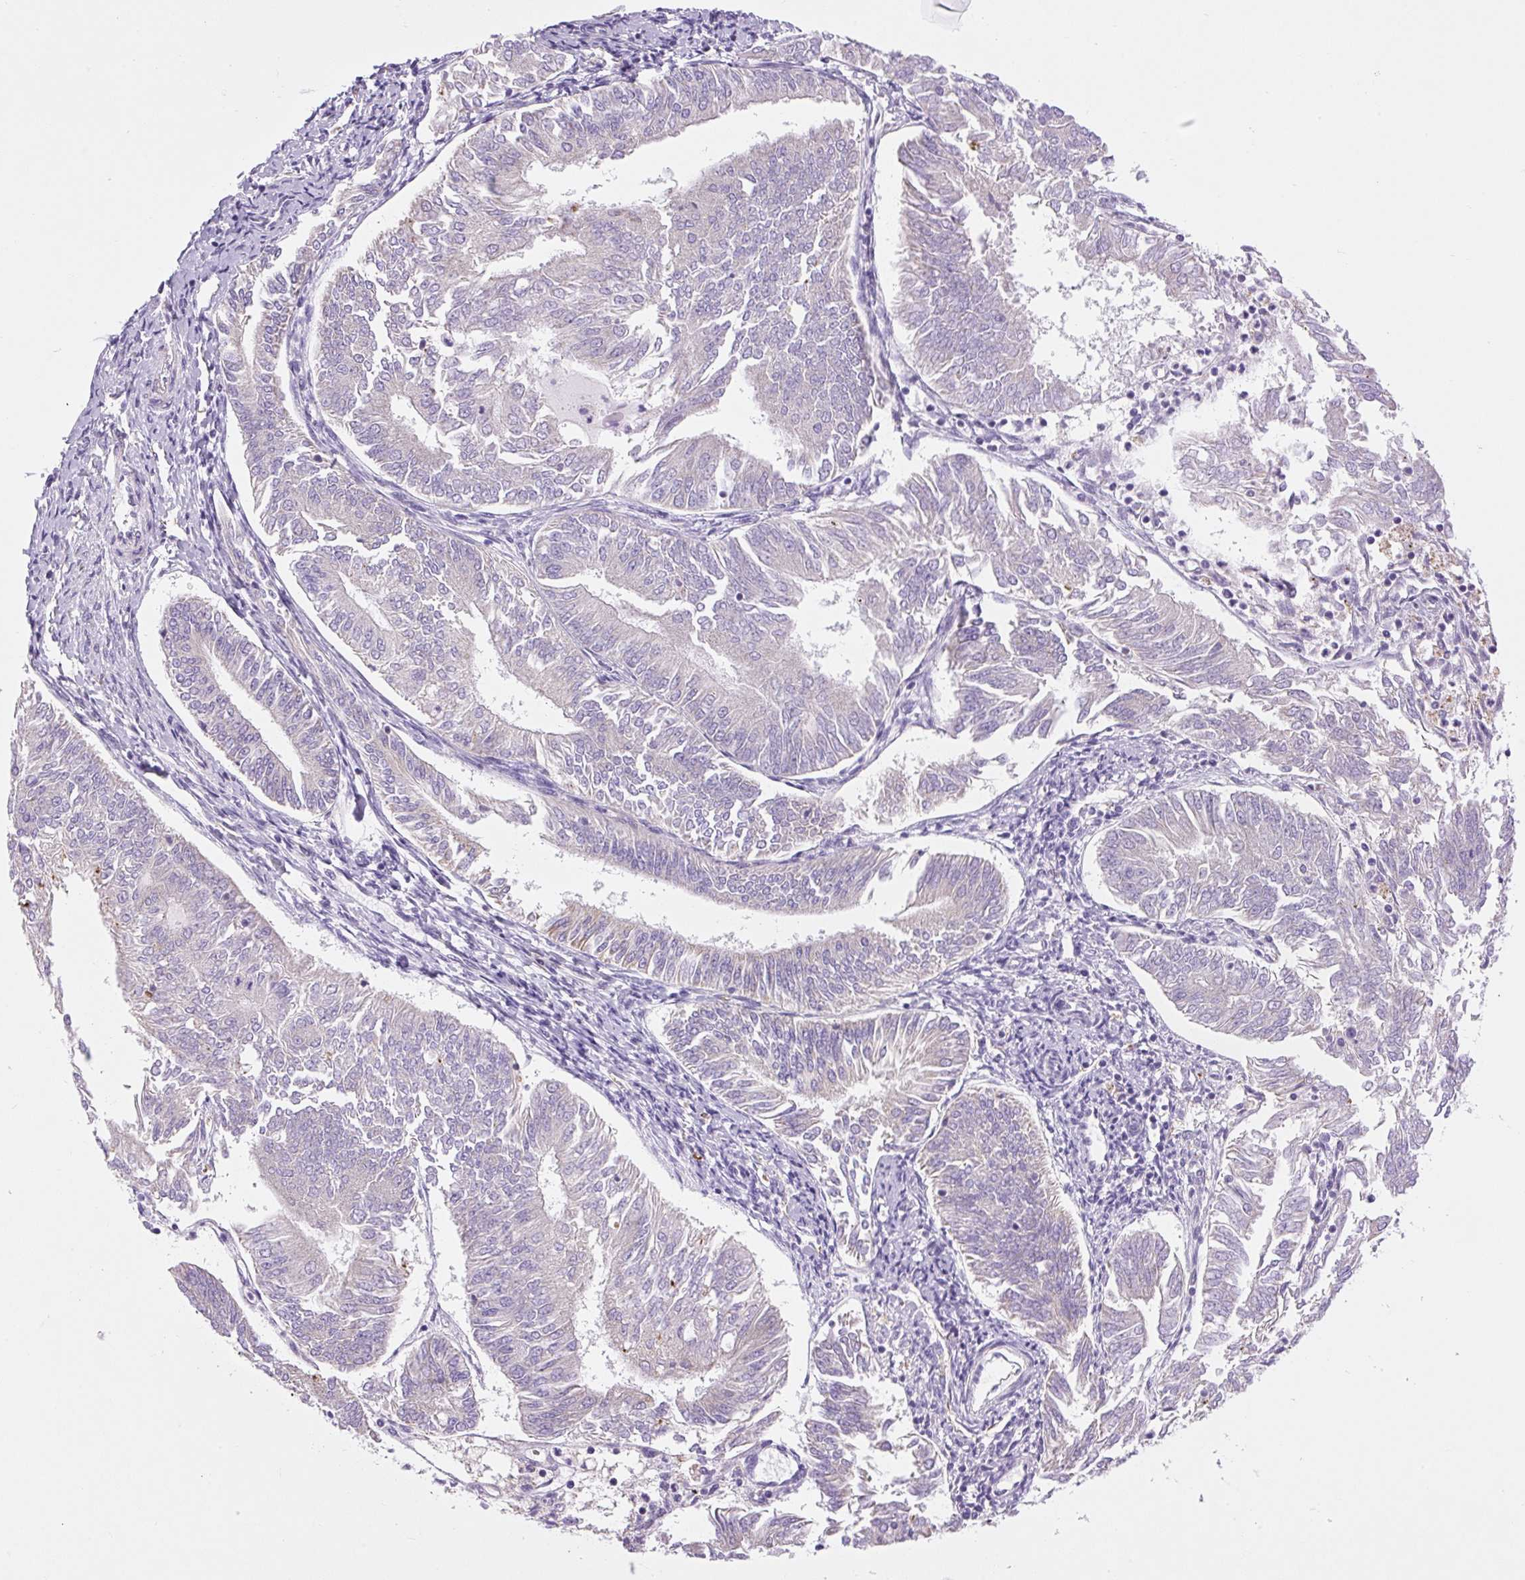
{"staining": {"intensity": "negative", "quantity": "none", "location": "none"}, "tissue": "endometrial cancer", "cell_type": "Tumor cells", "image_type": "cancer", "snomed": [{"axis": "morphology", "description": "Adenocarcinoma, NOS"}, {"axis": "topography", "description": "Endometrium"}], "caption": "Histopathology image shows no significant protein staining in tumor cells of endometrial adenocarcinoma. (DAB immunohistochemistry (IHC) with hematoxylin counter stain).", "gene": "RNASE10", "patient": {"sex": "female", "age": 58}}